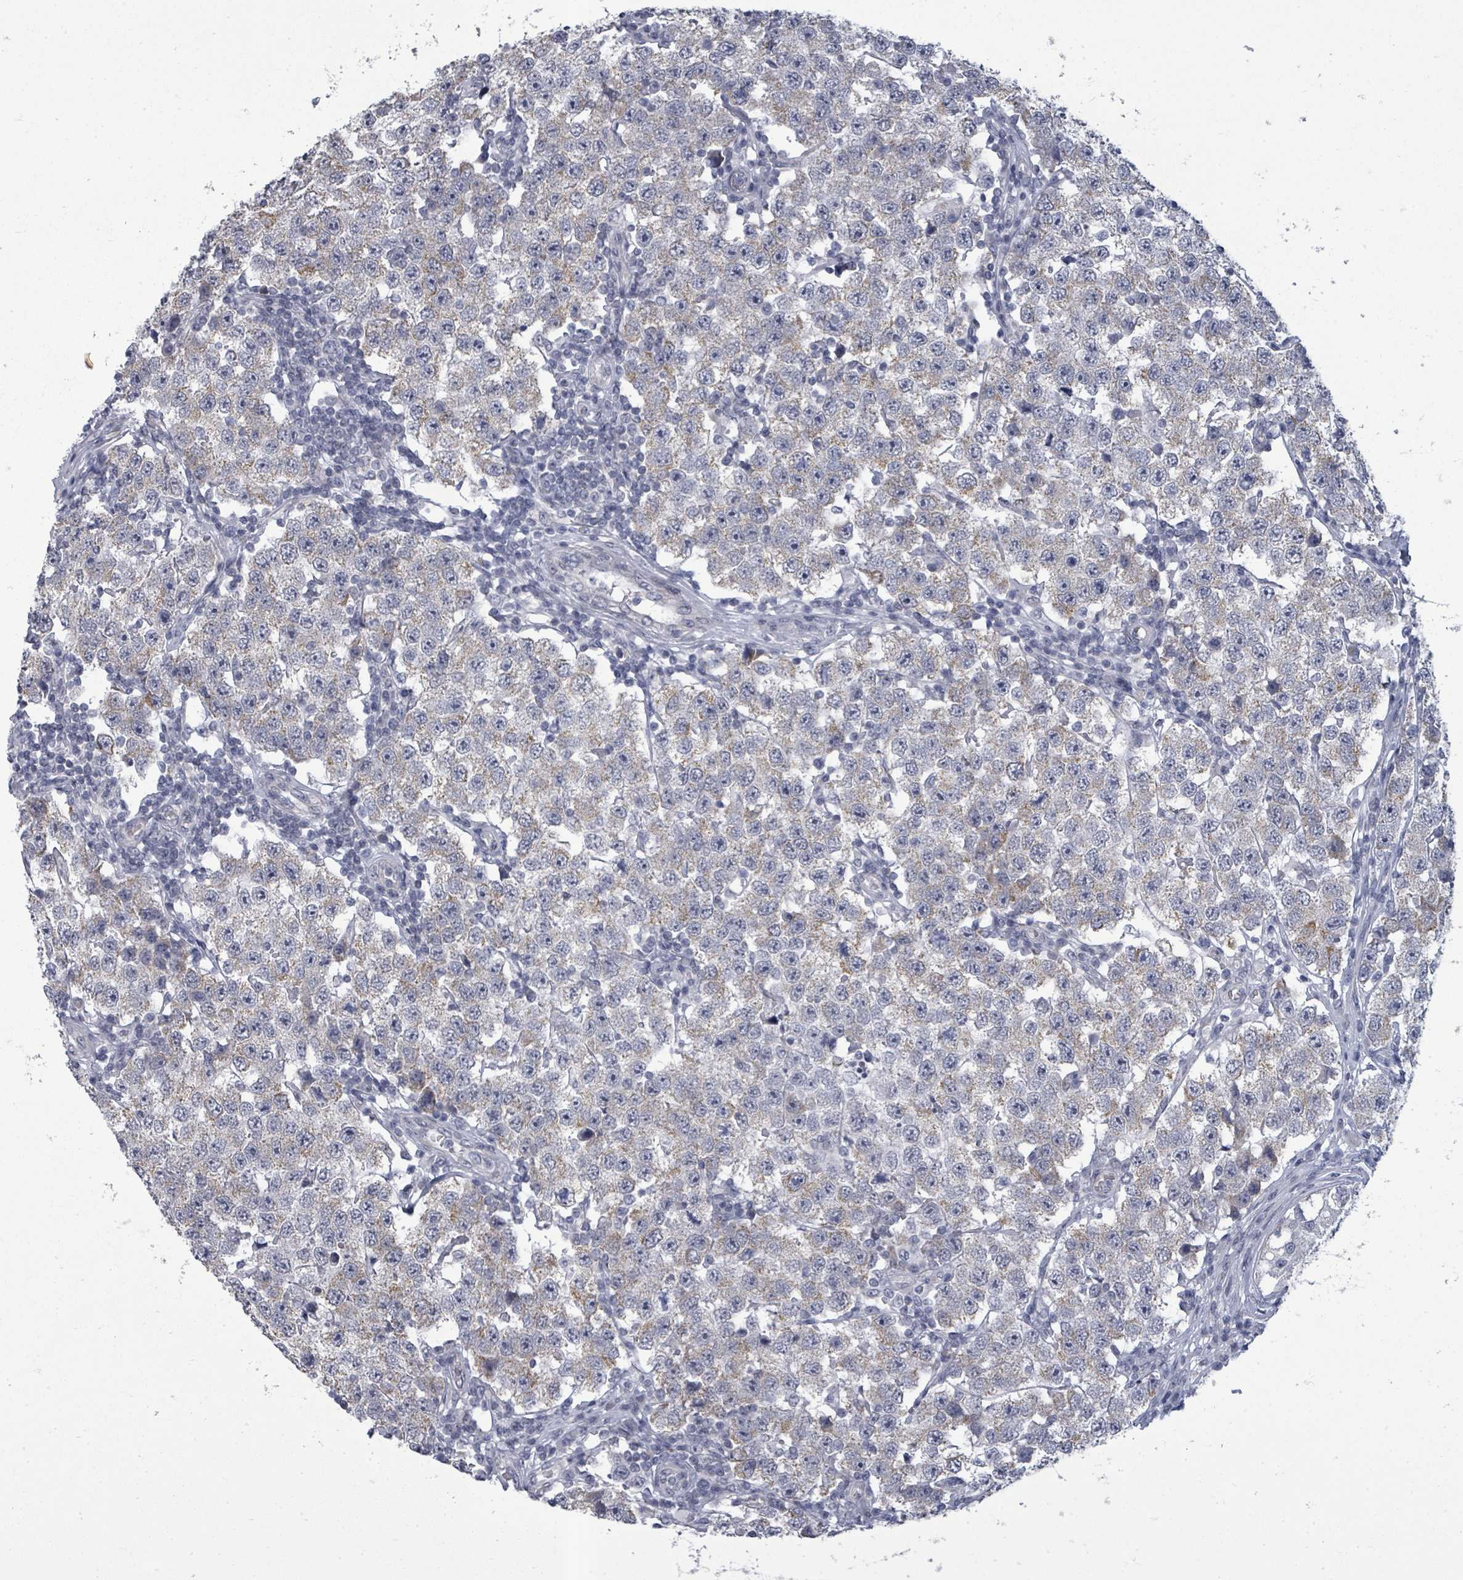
{"staining": {"intensity": "weak", "quantity": "<25%", "location": "cytoplasmic/membranous"}, "tissue": "testis cancer", "cell_type": "Tumor cells", "image_type": "cancer", "snomed": [{"axis": "morphology", "description": "Seminoma, NOS"}, {"axis": "topography", "description": "Testis"}], "caption": "Immunohistochemistry (IHC) photomicrograph of human testis seminoma stained for a protein (brown), which reveals no positivity in tumor cells.", "gene": "PTPN20", "patient": {"sex": "male", "age": 34}}